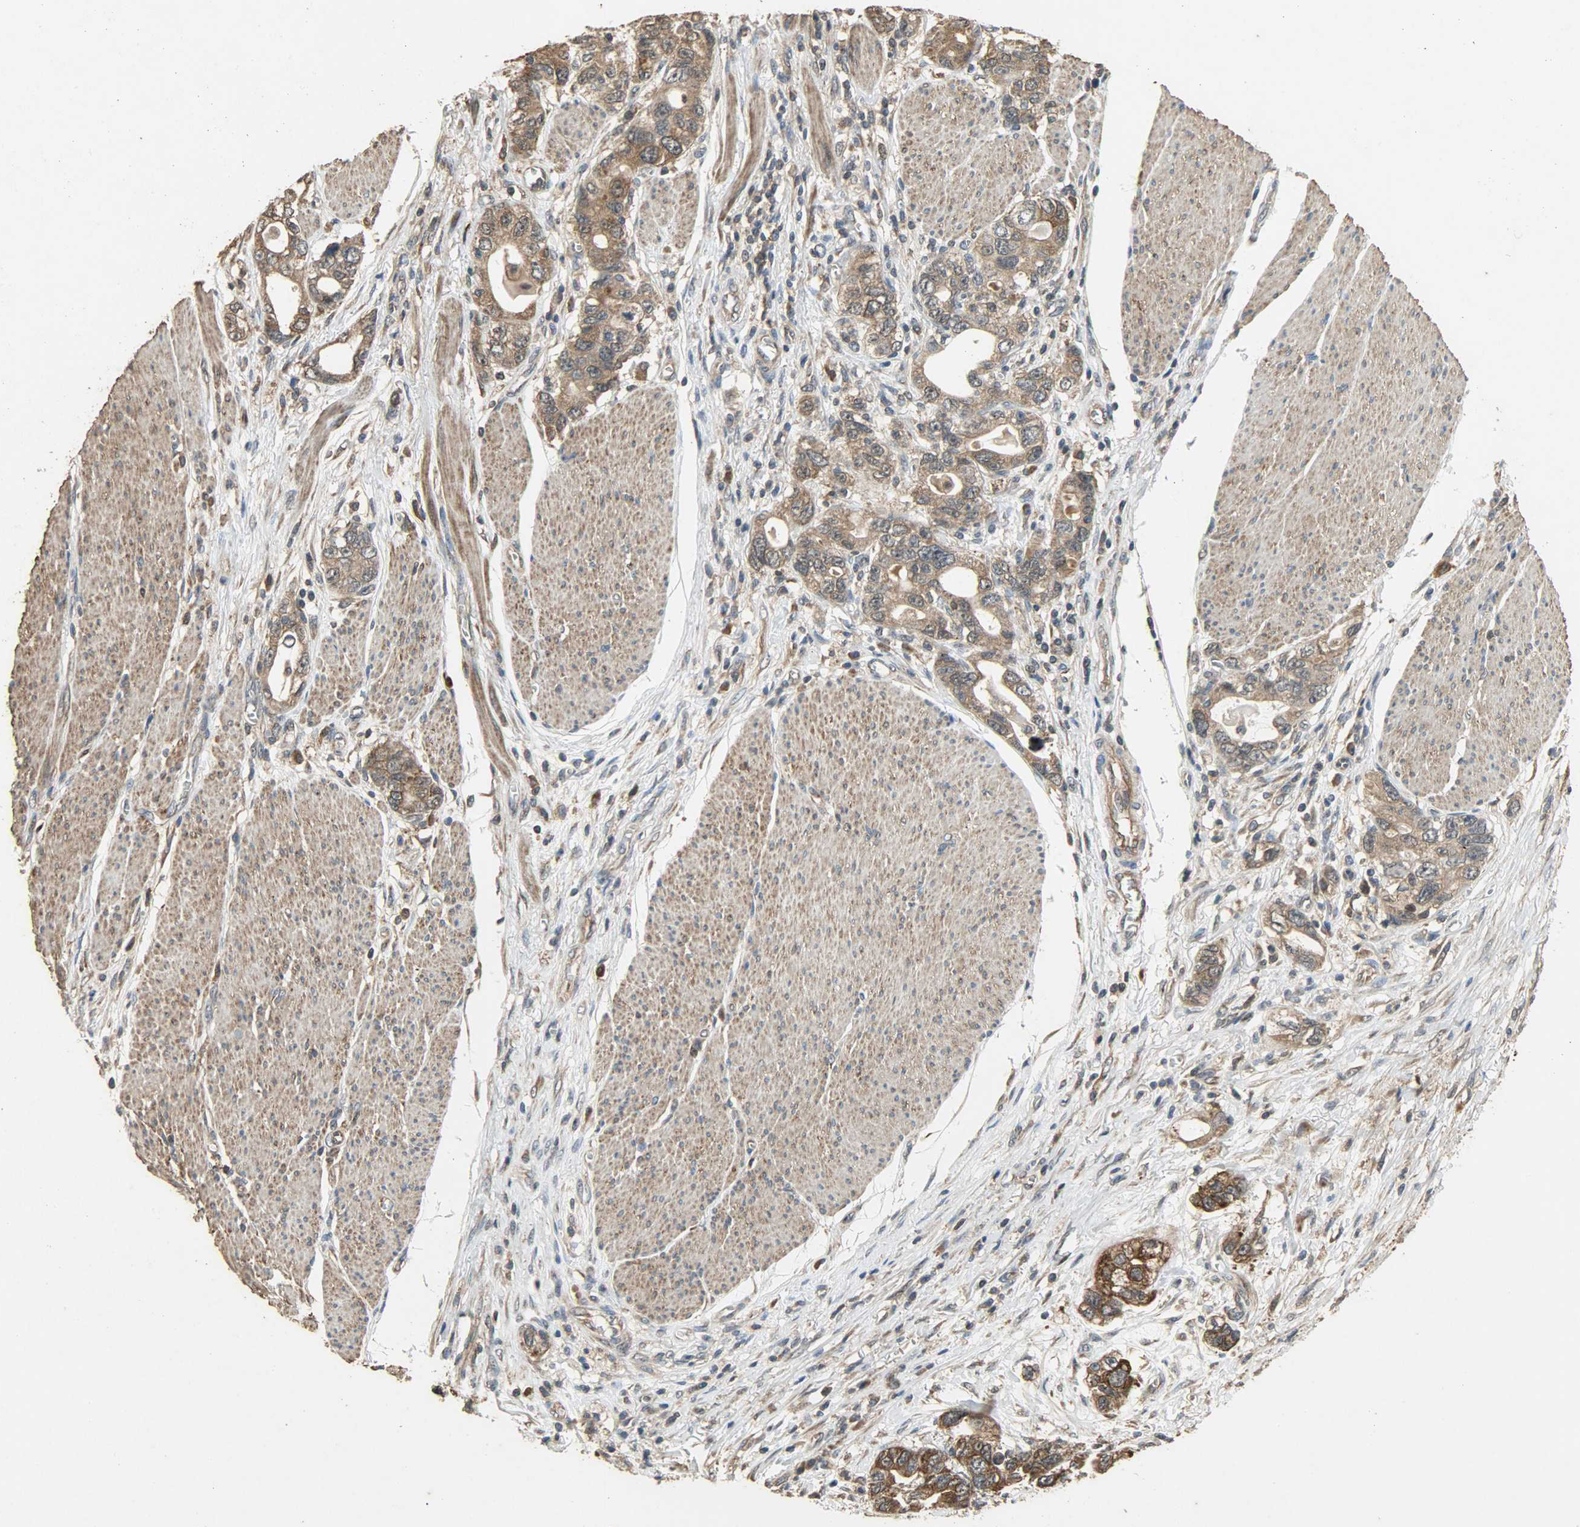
{"staining": {"intensity": "moderate", "quantity": ">75%", "location": "cytoplasmic/membranous"}, "tissue": "stomach cancer", "cell_type": "Tumor cells", "image_type": "cancer", "snomed": [{"axis": "morphology", "description": "Adenocarcinoma, NOS"}, {"axis": "topography", "description": "Stomach, lower"}], "caption": "Immunohistochemical staining of stomach adenocarcinoma demonstrates medium levels of moderate cytoplasmic/membranous protein staining in approximately >75% of tumor cells.", "gene": "CDKN2C", "patient": {"sex": "female", "age": 93}}